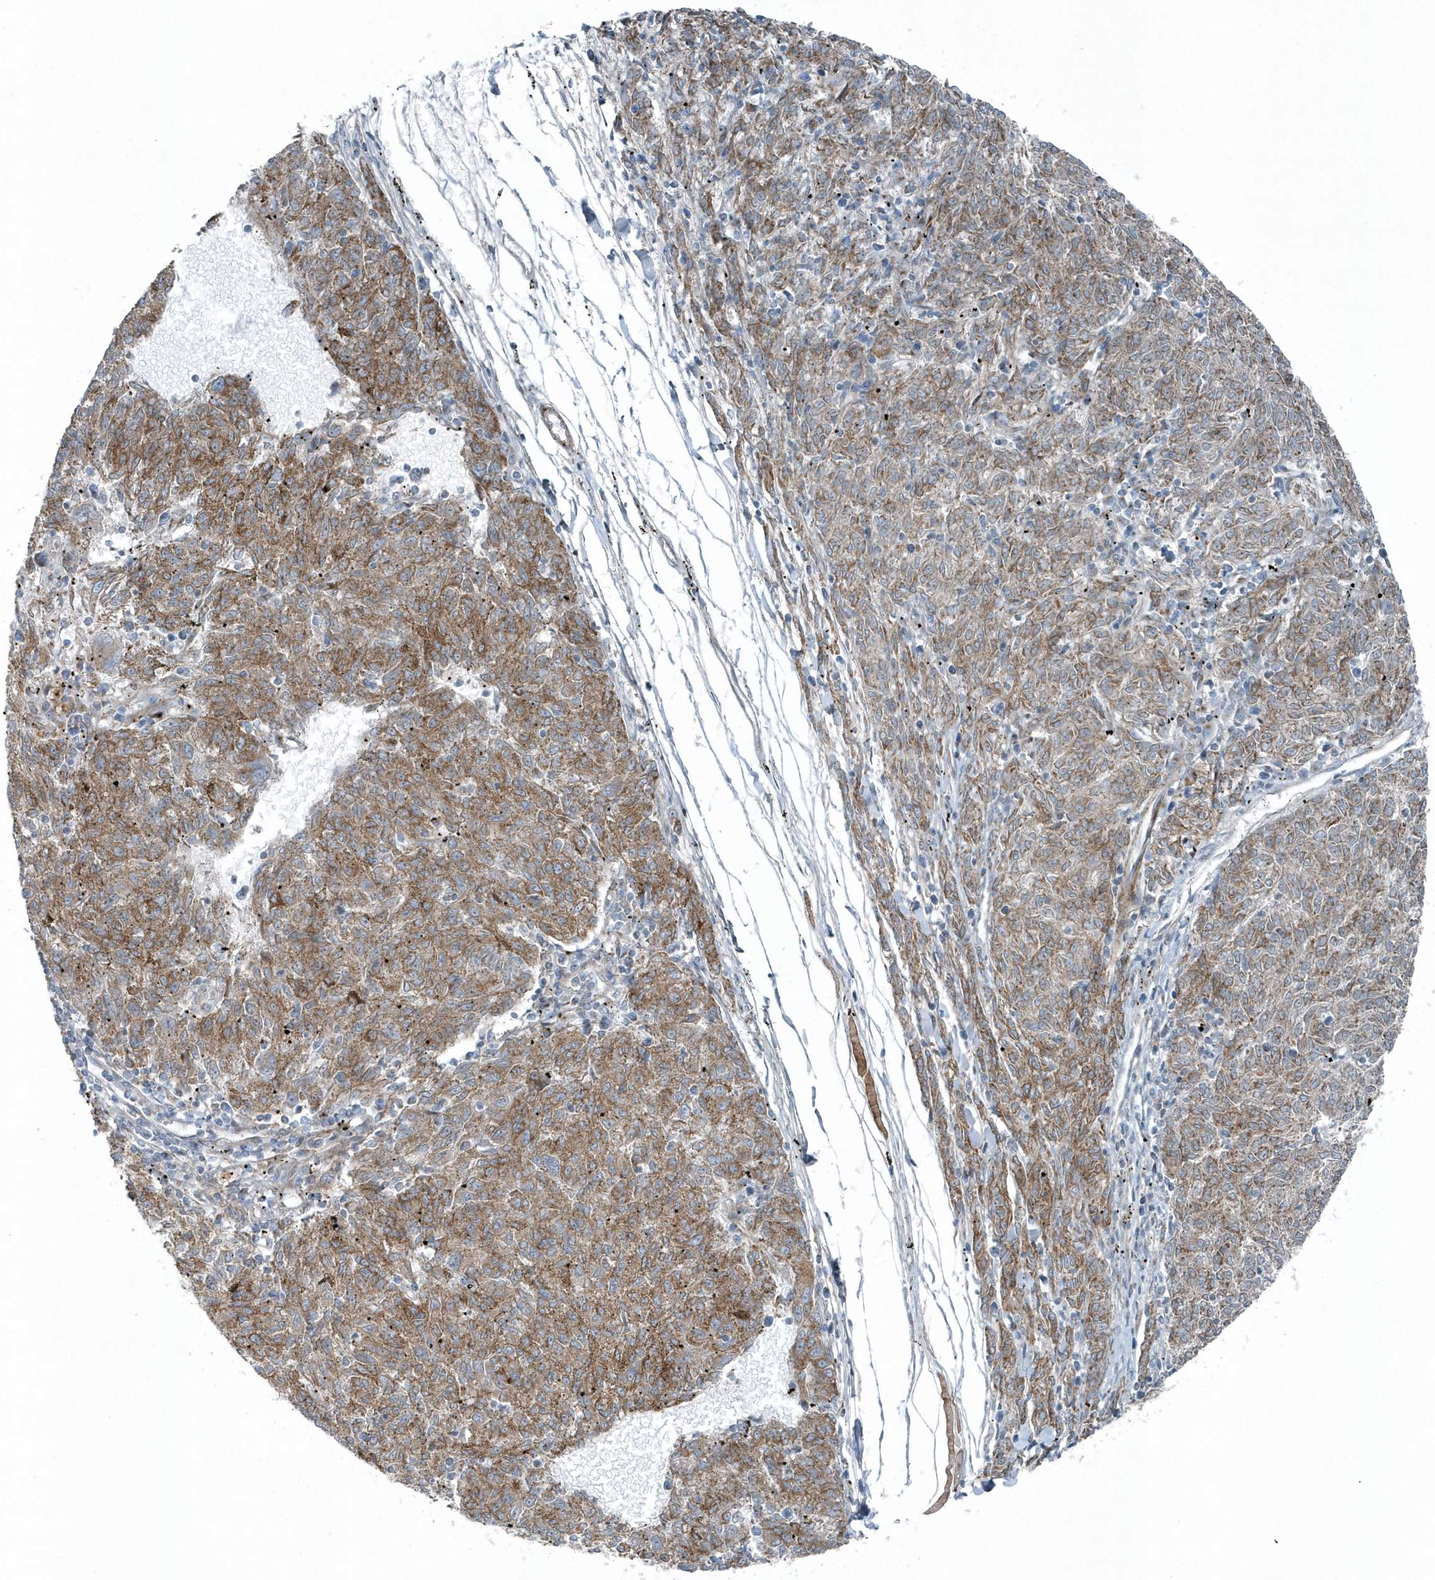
{"staining": {"intensity": "moderate", "quantity": ">75%", "location": "cytoplasmic/membranous"}, "tissue": "melanoma", "cell_type": "Tumor cells", "image_type": "cancer", "snomed": [{"axis": "morphology", "description": "Malignant melanoma, NOS"}, {"axis": "topography", "description": "Skin"}], "caption": "Brown immunohistochemical staining in malignant melanoma exhibits moderate cytoplasmic/membranous staining in approximately >75% of tumor cells.", "gene": "GCC2", "patient": {"sex": "female", "age": 72}}